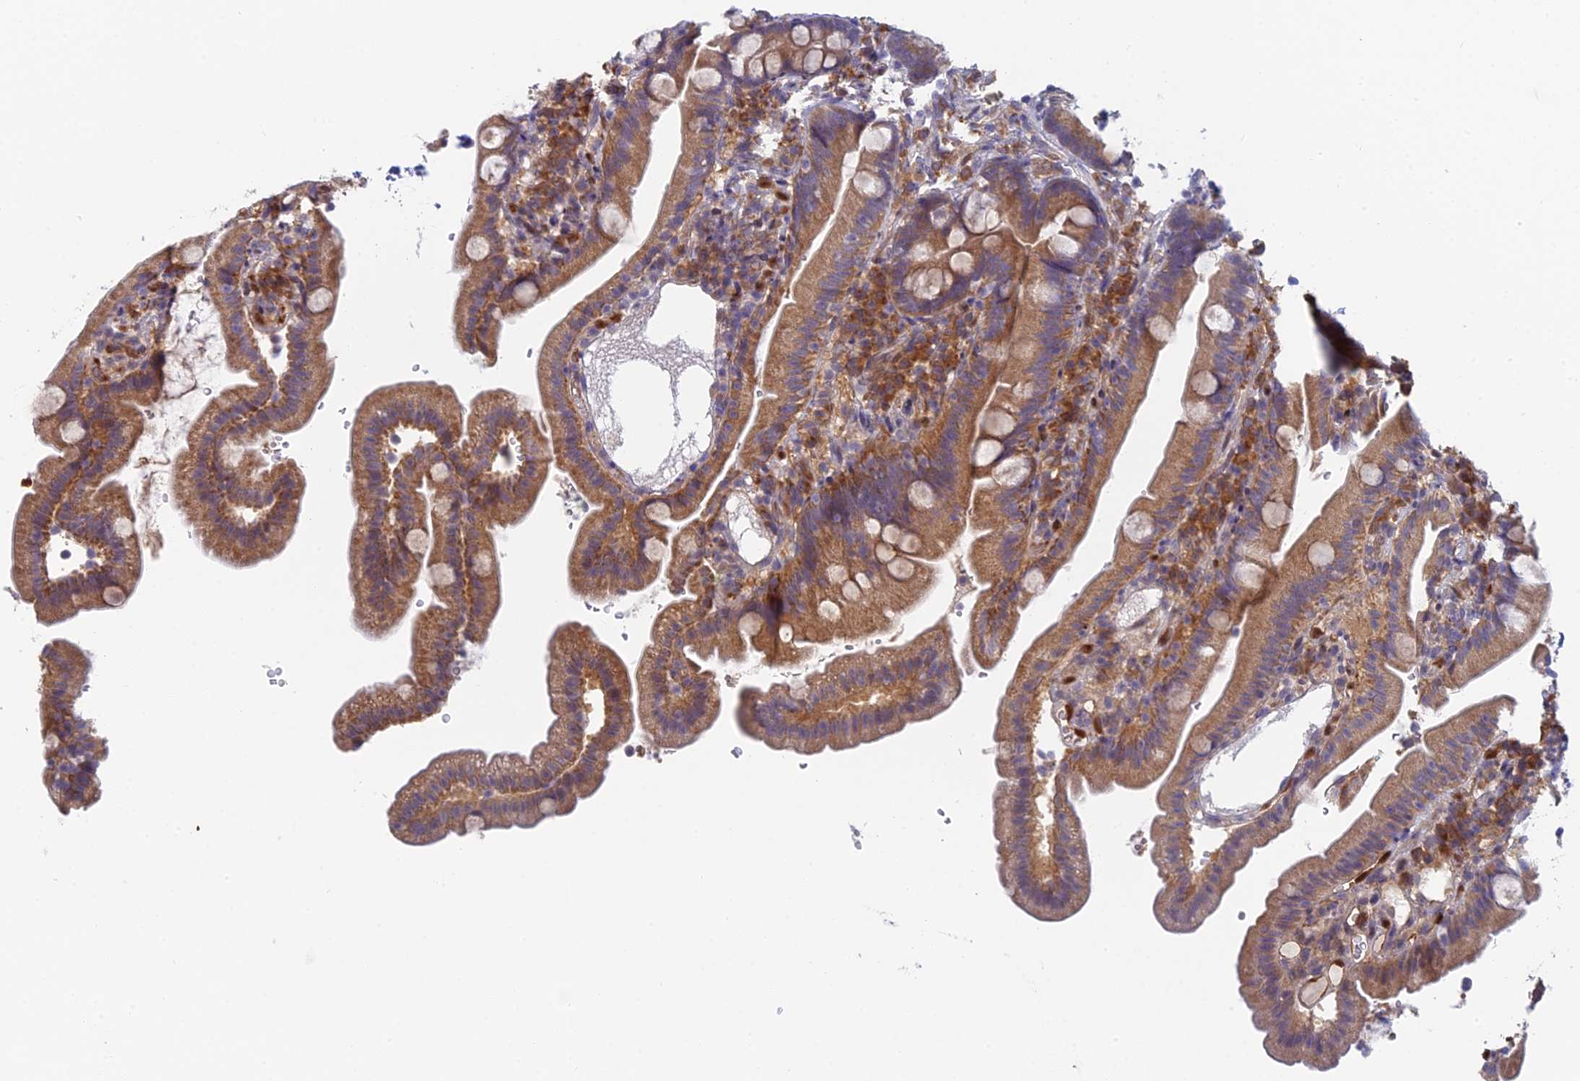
{"staining": {"intensity": "moderate", "quantity": "25%-75%", "location": "cytoplasmic/membranous"}, "tissue": "duodenum", "cell_type": "Glandular cells", "image_type": "normal", "snomed": [{"axis": "morphology", "description": "Normal tissue, NOS"}, {"axis": "topography", "description": "Duodenum"}], "caption": "Immunohistochemistry histopathology image of benign duodenum: human duodenum stained using IHC exhibits medium levels of moderate protein expression localized specifically in the cytoplasmic/membranous of glandular cells, appearing as a cytoplasmic/membranous brown color.", "gene": "PPP1R26", "patient": {"sex": "female", "age": 67}}